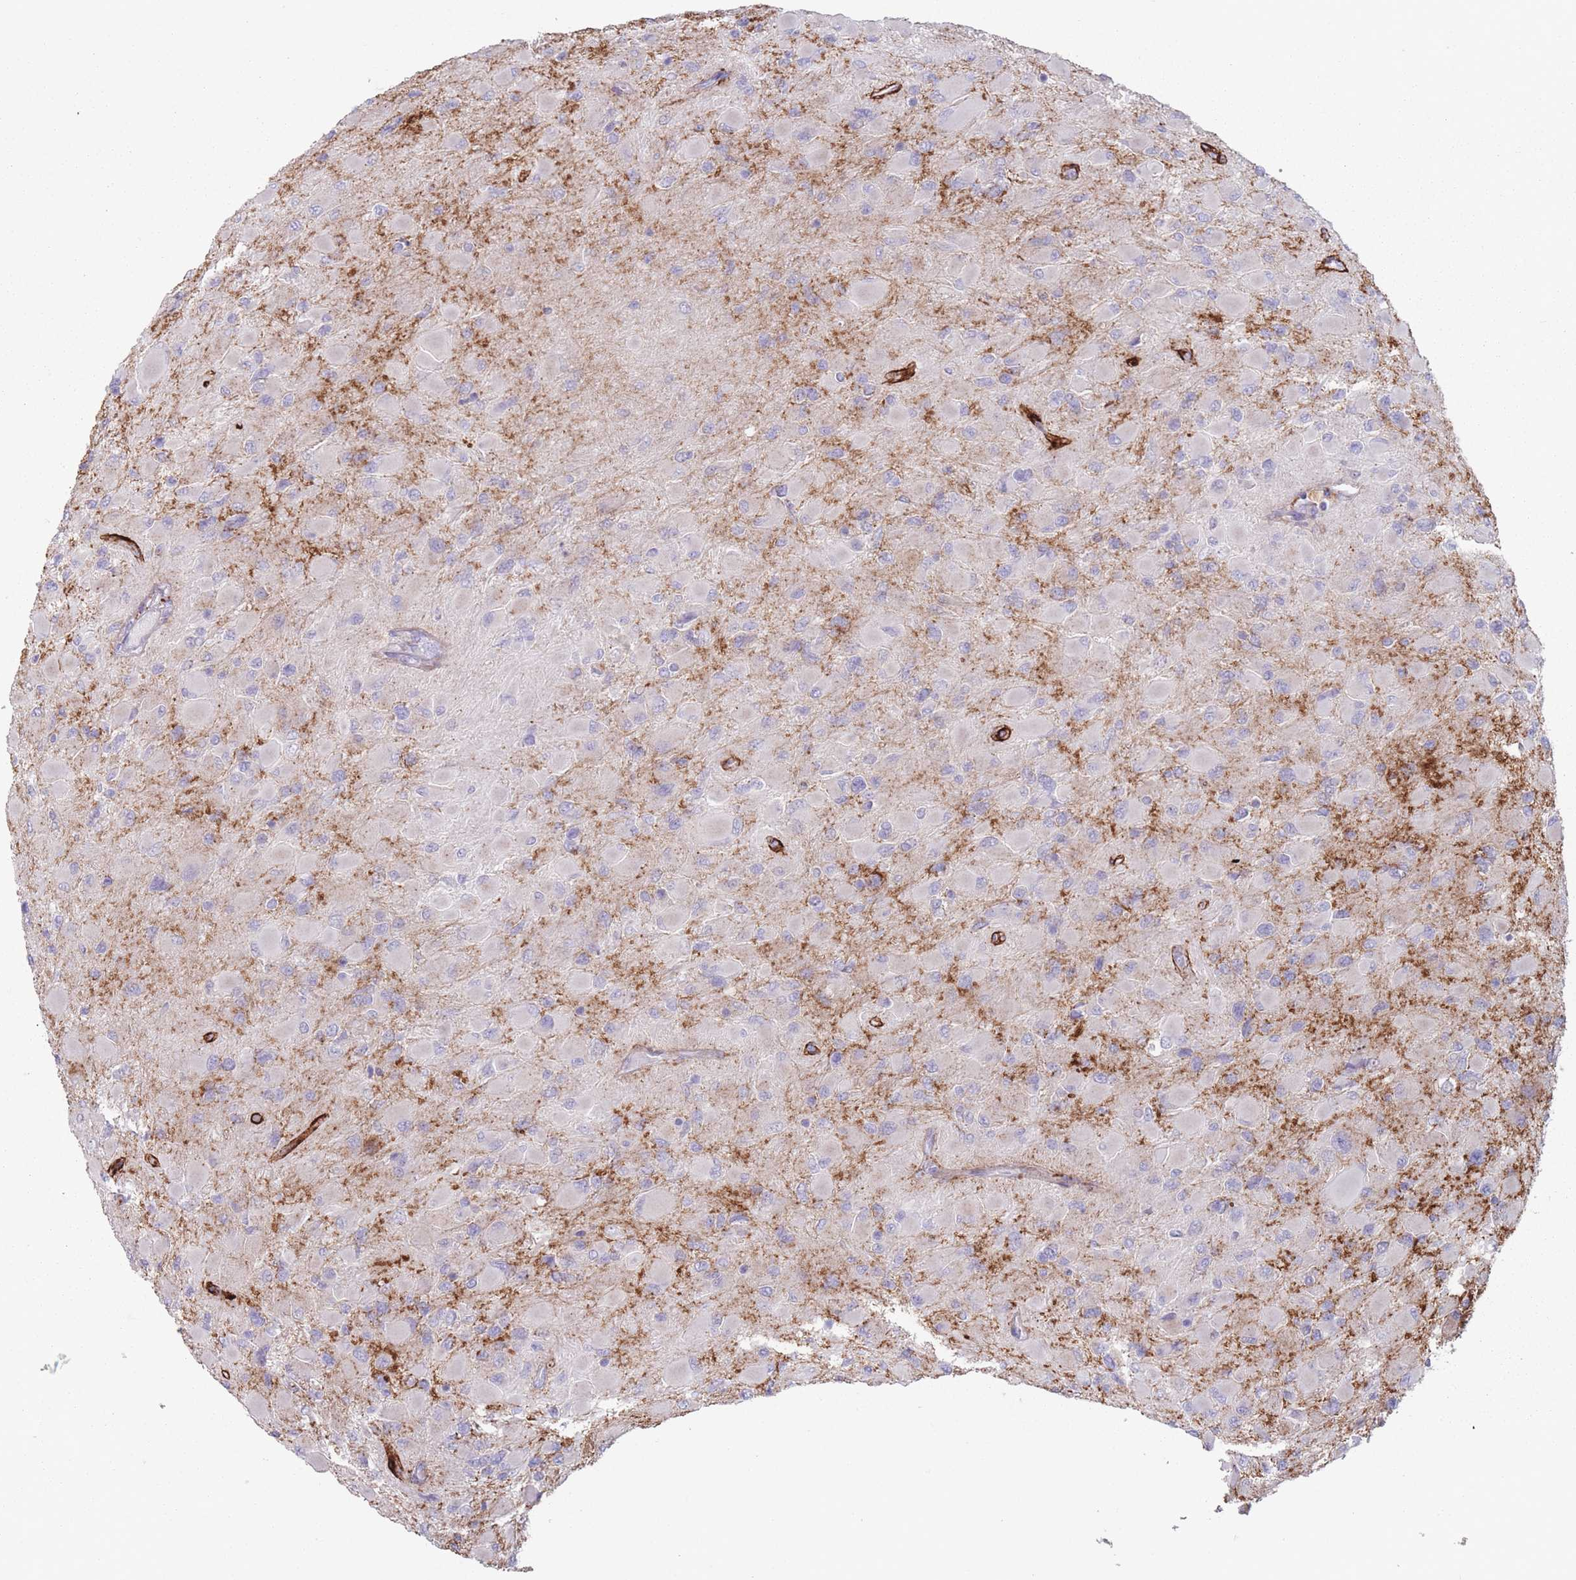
{"staining": {"intensity": "negative", "quantity": "none", "location": "none"}, "tissue": "glioma", "cell_type": "Tumor cells", "image_type": "cancer", "snomed": [{"axis": "morphology", "description": "Glioma, malignant, High grade"}, {"axis": "topography", "description": "Cerebral cortex"}], "caption": "The histopathology image displays no significant expression in tumor cells of high-grade glioma (malignant). (Brightfield microscopy of DAB (3,3'-diaminobenzidine) immunohistochemistry at high magnification).", "gene": "PAIP2B", "patient": {"sex": "female", "age": 36}}